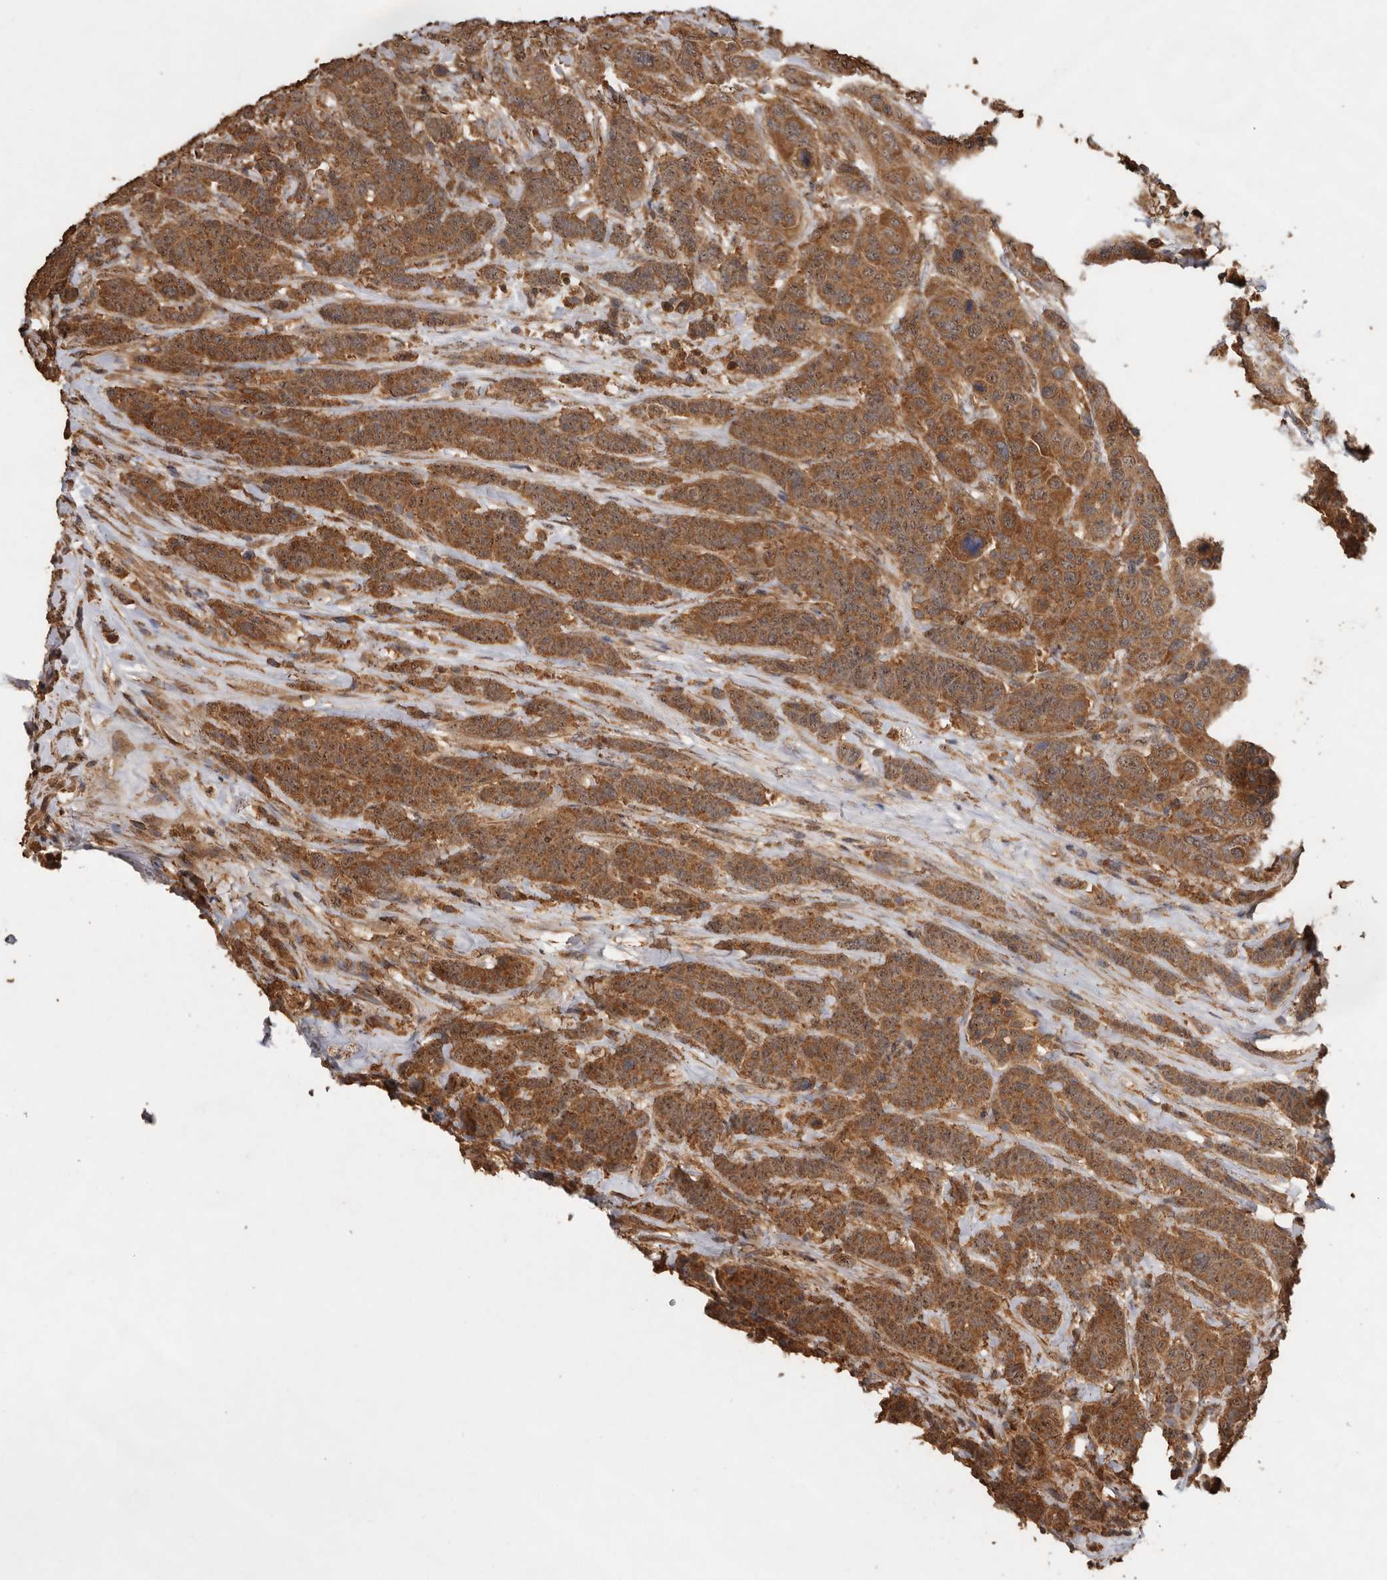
{"staining": {"intensity": "moderate", "quantity": ">75%", "location": "cytoplasmic/membranous,nuclear"}, "tissue": "breast cancer", "cell_type": "Tumor cells", "image_type": "cancer", "snomed": [{"axis": "morphology", "description": "Duct carcinoma"}, {"axis": "topography", "description": "Breast"}], "caption": "Immunohistochemistry of human breast cancer (infiltrating ductal carcinoma) shows medium levels of moderate cytoplasmic/membranous and nuclear expression in about >75% of tumor cells. (DAB (3,3'-diaminobenzidine) IHC with brightfield microscopy, high magnification).", "gene": "RWDD1", "patient": {"sex": "female", "age": 37}}